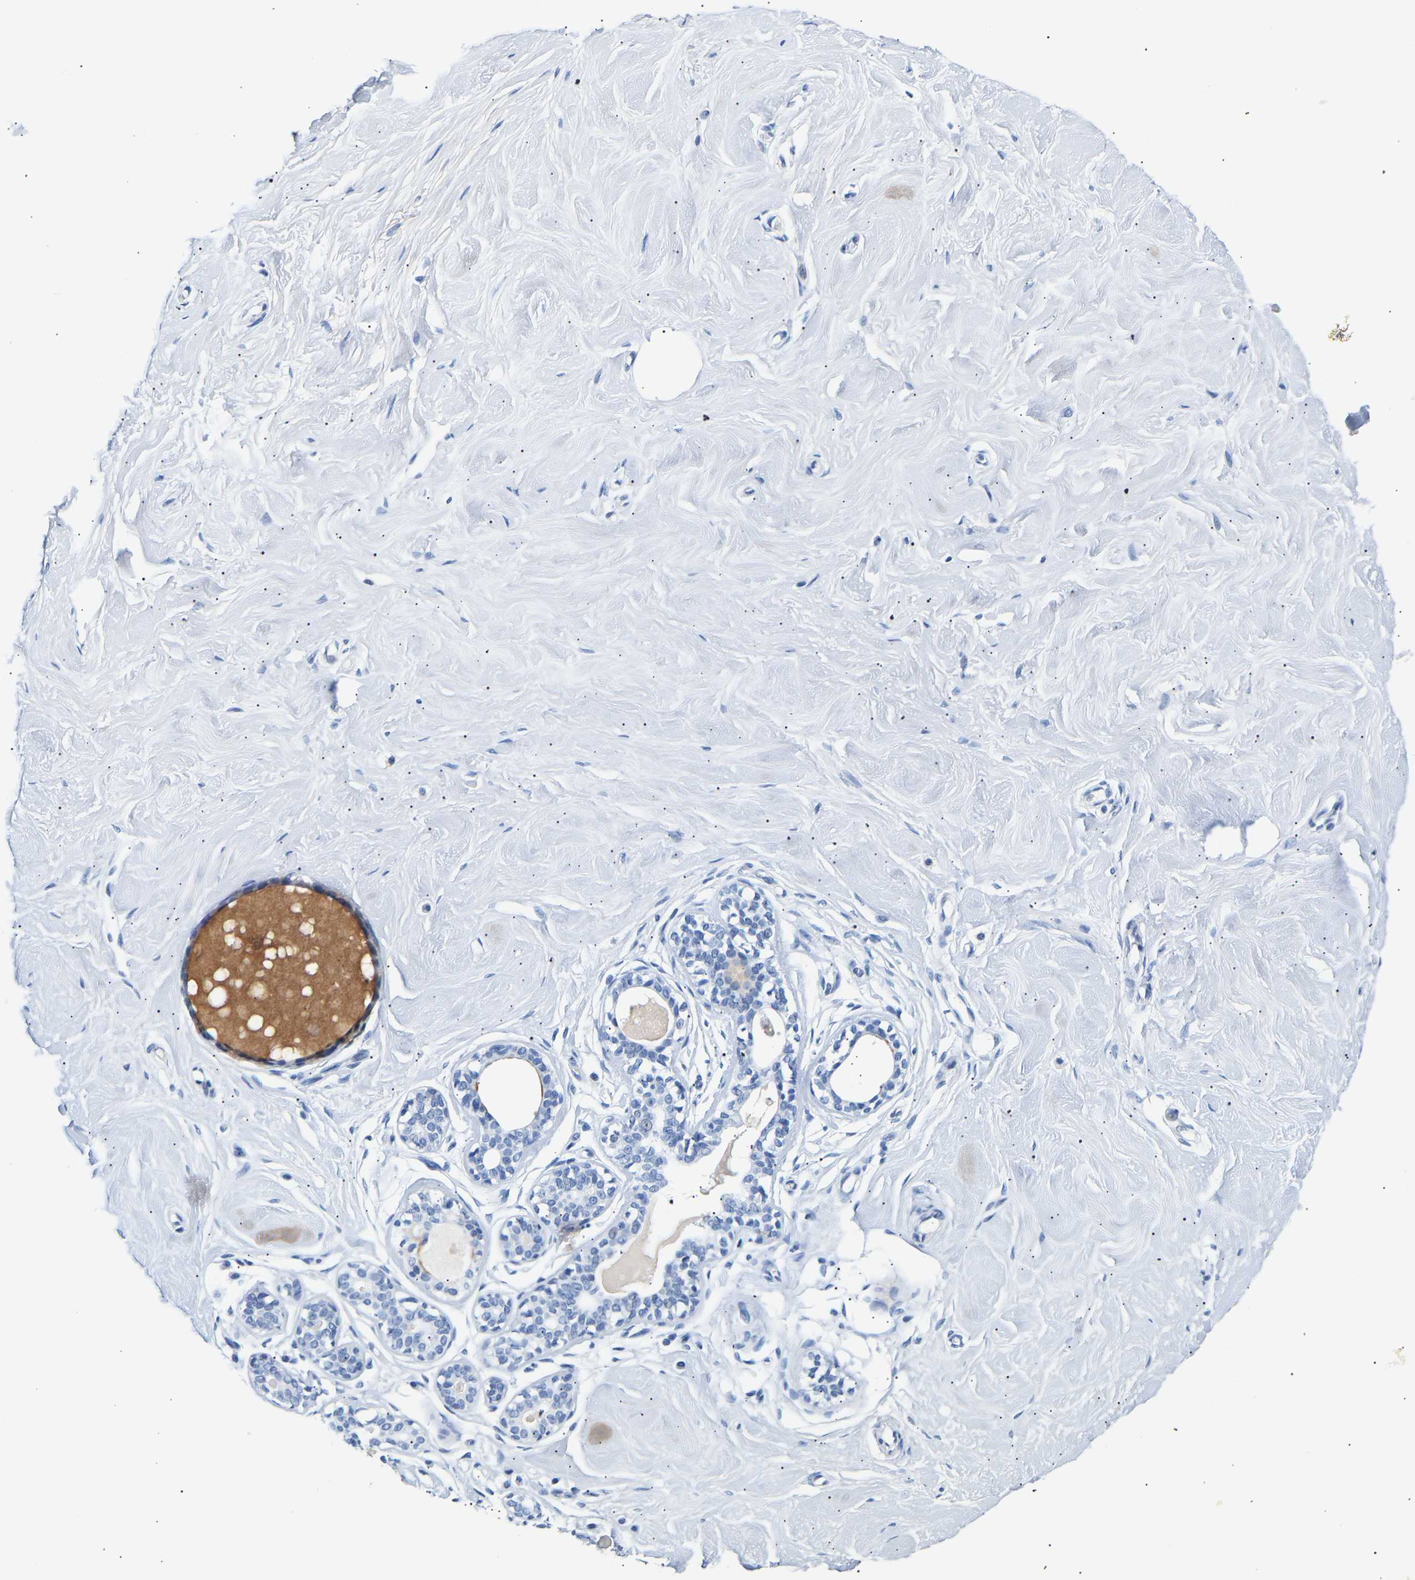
{"staining": {"intensity": "negative", "quantity": "none", "location": "none"}, "tissue": "breast", "cell_type": "Adipocytes", "image_type": "normal", "snomed": [{"axis": "morphology", "description": "Normal tissue, NOS"}, {"axis": "topography", "description": "Breast"}], "caption": "The immunohistochemistry (IHC) photomicrograph has no significant expression in adipocytes of breast.", "gene": "SPINK2", "patient": {"sex": "female", "age": 23}}